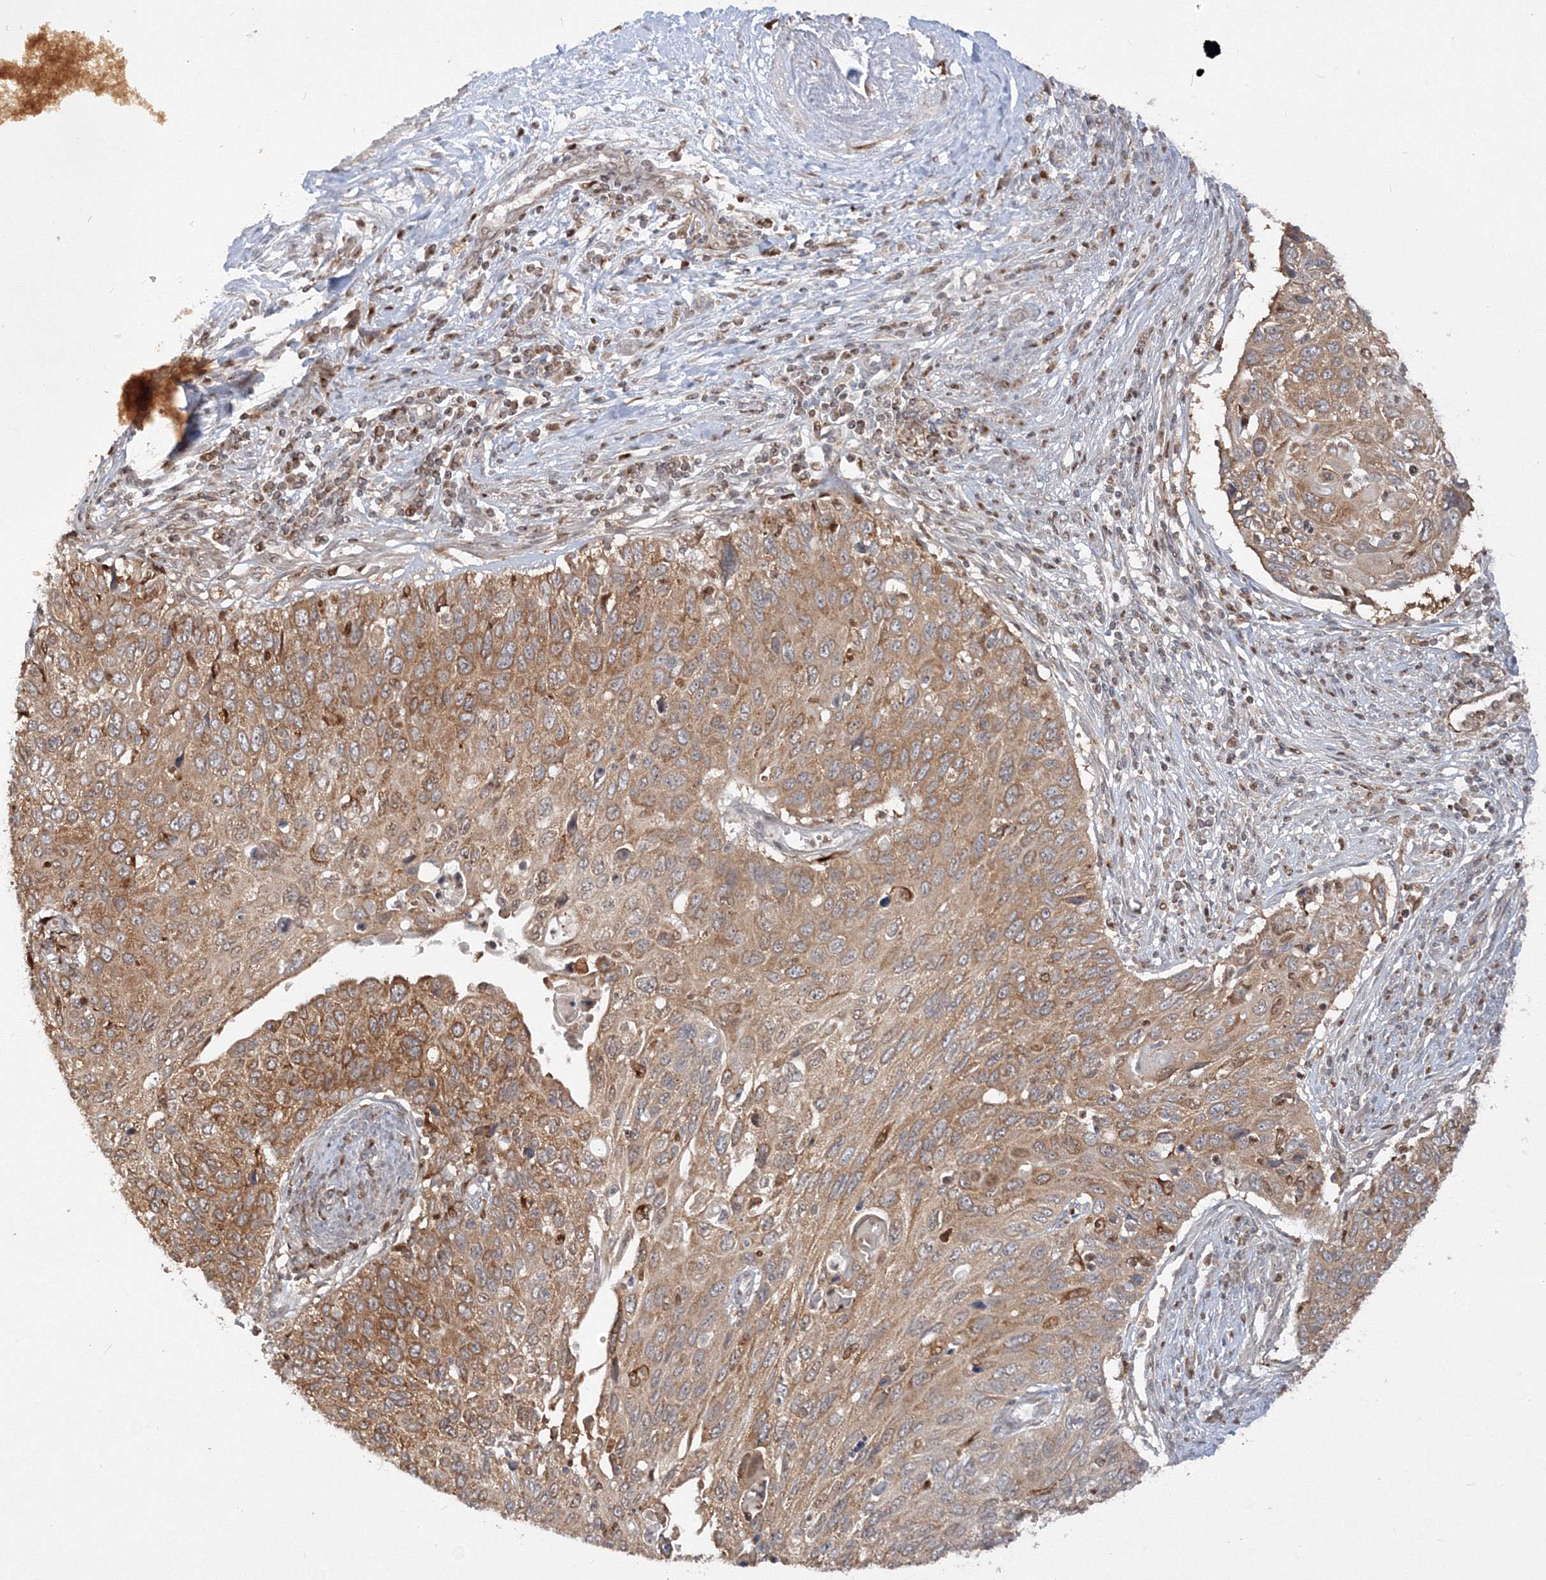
{"staining": {"intensity": "moderate", "quantity": ">75%", "location": "cytoplasmic/membranous"}, "tissue": "cervical cancer", "cell_type": "Tumor cells", "image_type": "cancer", "snomed": [{"axis": "morphology", "description": "Squamous cell carcinoma, NOS"}, {"axis": "topography", "description": "Cervix"}], "caption": "Approximately >75% of tumor cells in cervical cancer (squamous cell carcinoma) display moderate cytoplasmic/membranous protein expression as visualized by brown immunohistochemical staining.", "gene": "TMEM50B", "patient": {"sex": "female", "age": 70}}